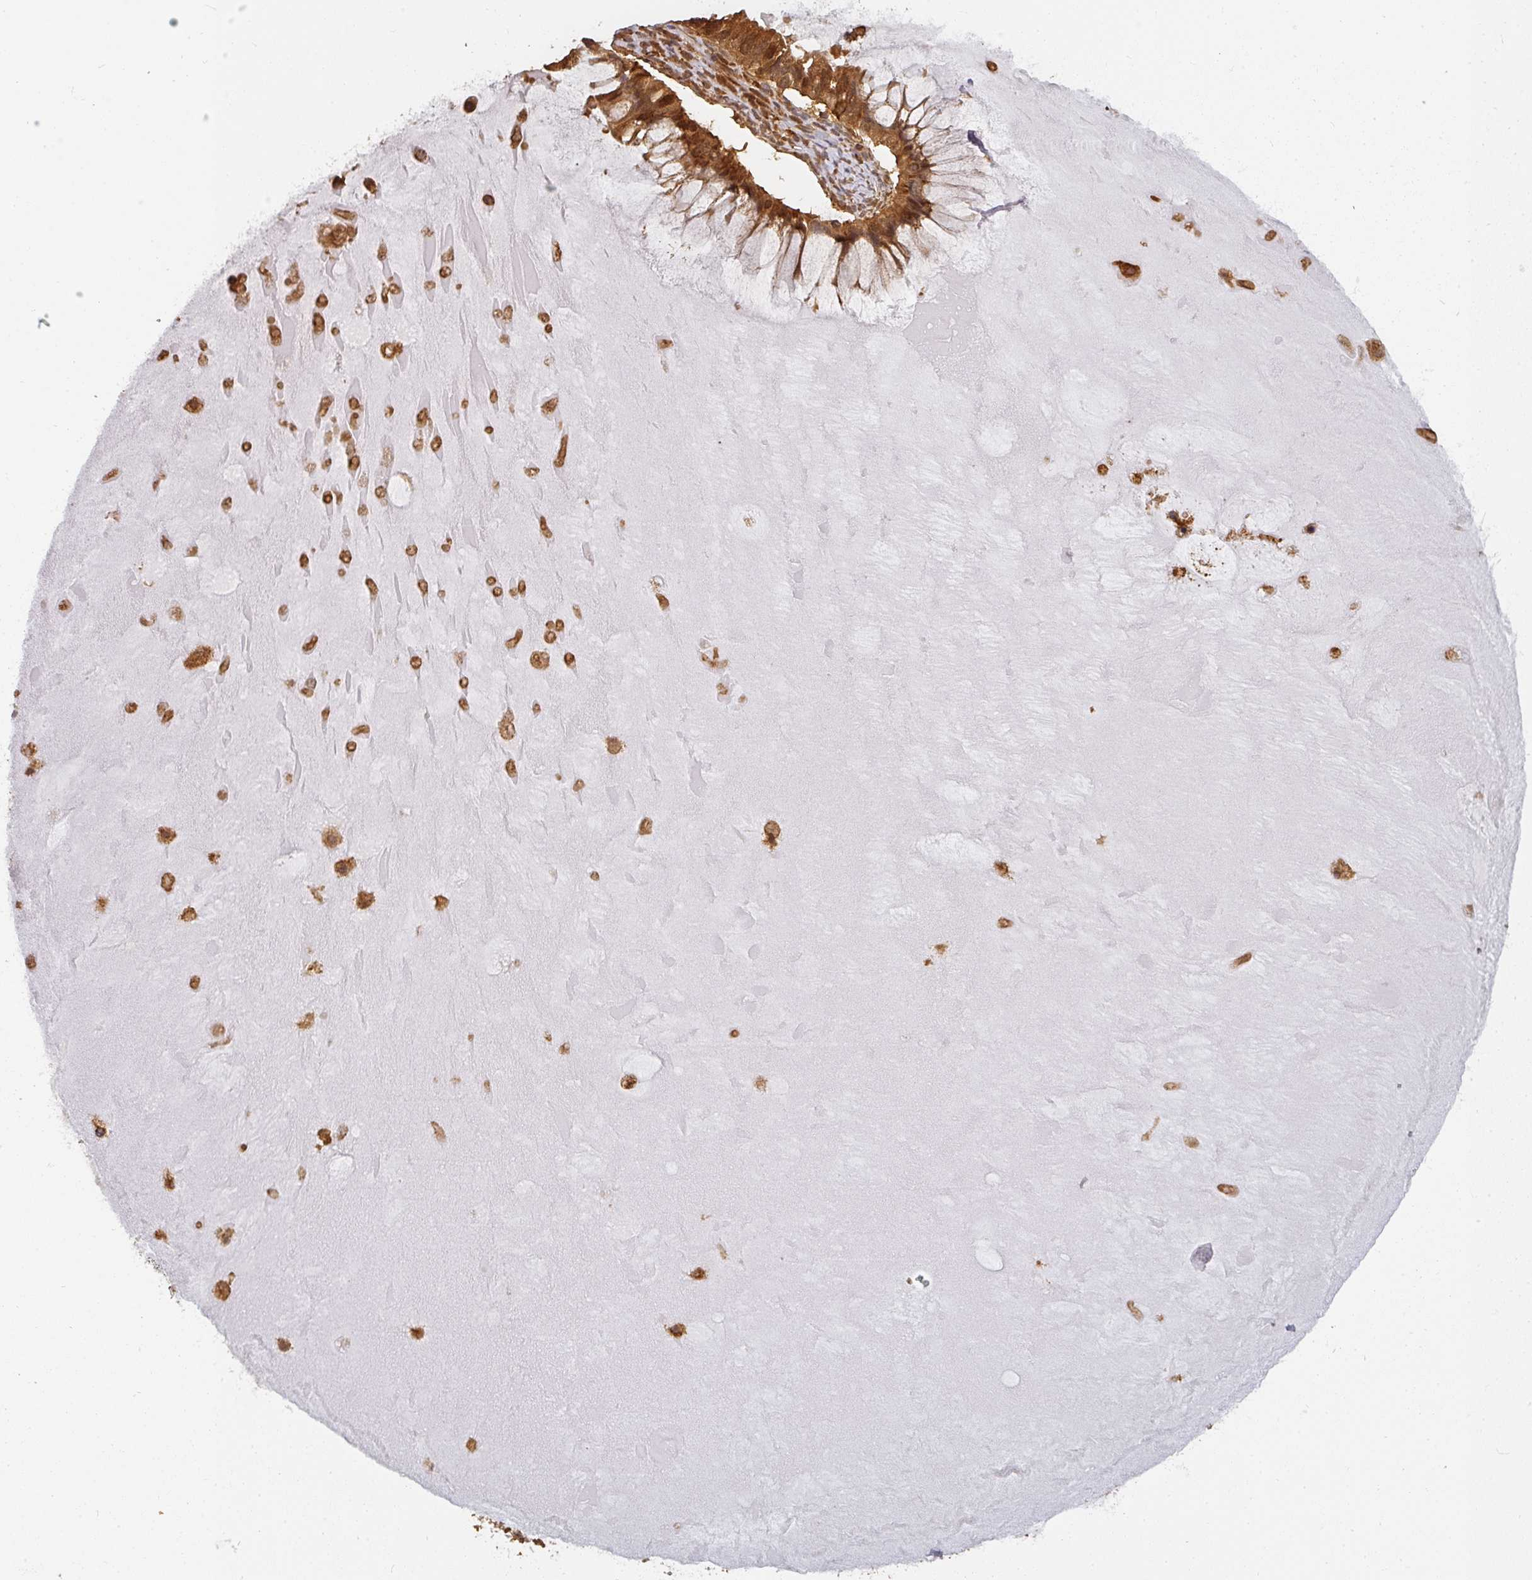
{"staining": {"intensity": "strong", "quantity": ">75%", "location": "cytoplasmic/membranous"}, "tissue": "ovarian cancer", "cell_type": "Tumor cells", "image_type": "cancer", "snomed": [{"axis": "morphology", "description": "Cystadenocarcinoma, mucinous, NOS"}, {"axis": "topography", "description": "Ovary"}], "caption": "Immunohistochemical staining of ovarian cancer exhibits strong cytoplasmic/membranous protein staining in about >75% of tumor cells.", "gene": "PPP6R3", "patient": {"sex": "female", "age": 61}}